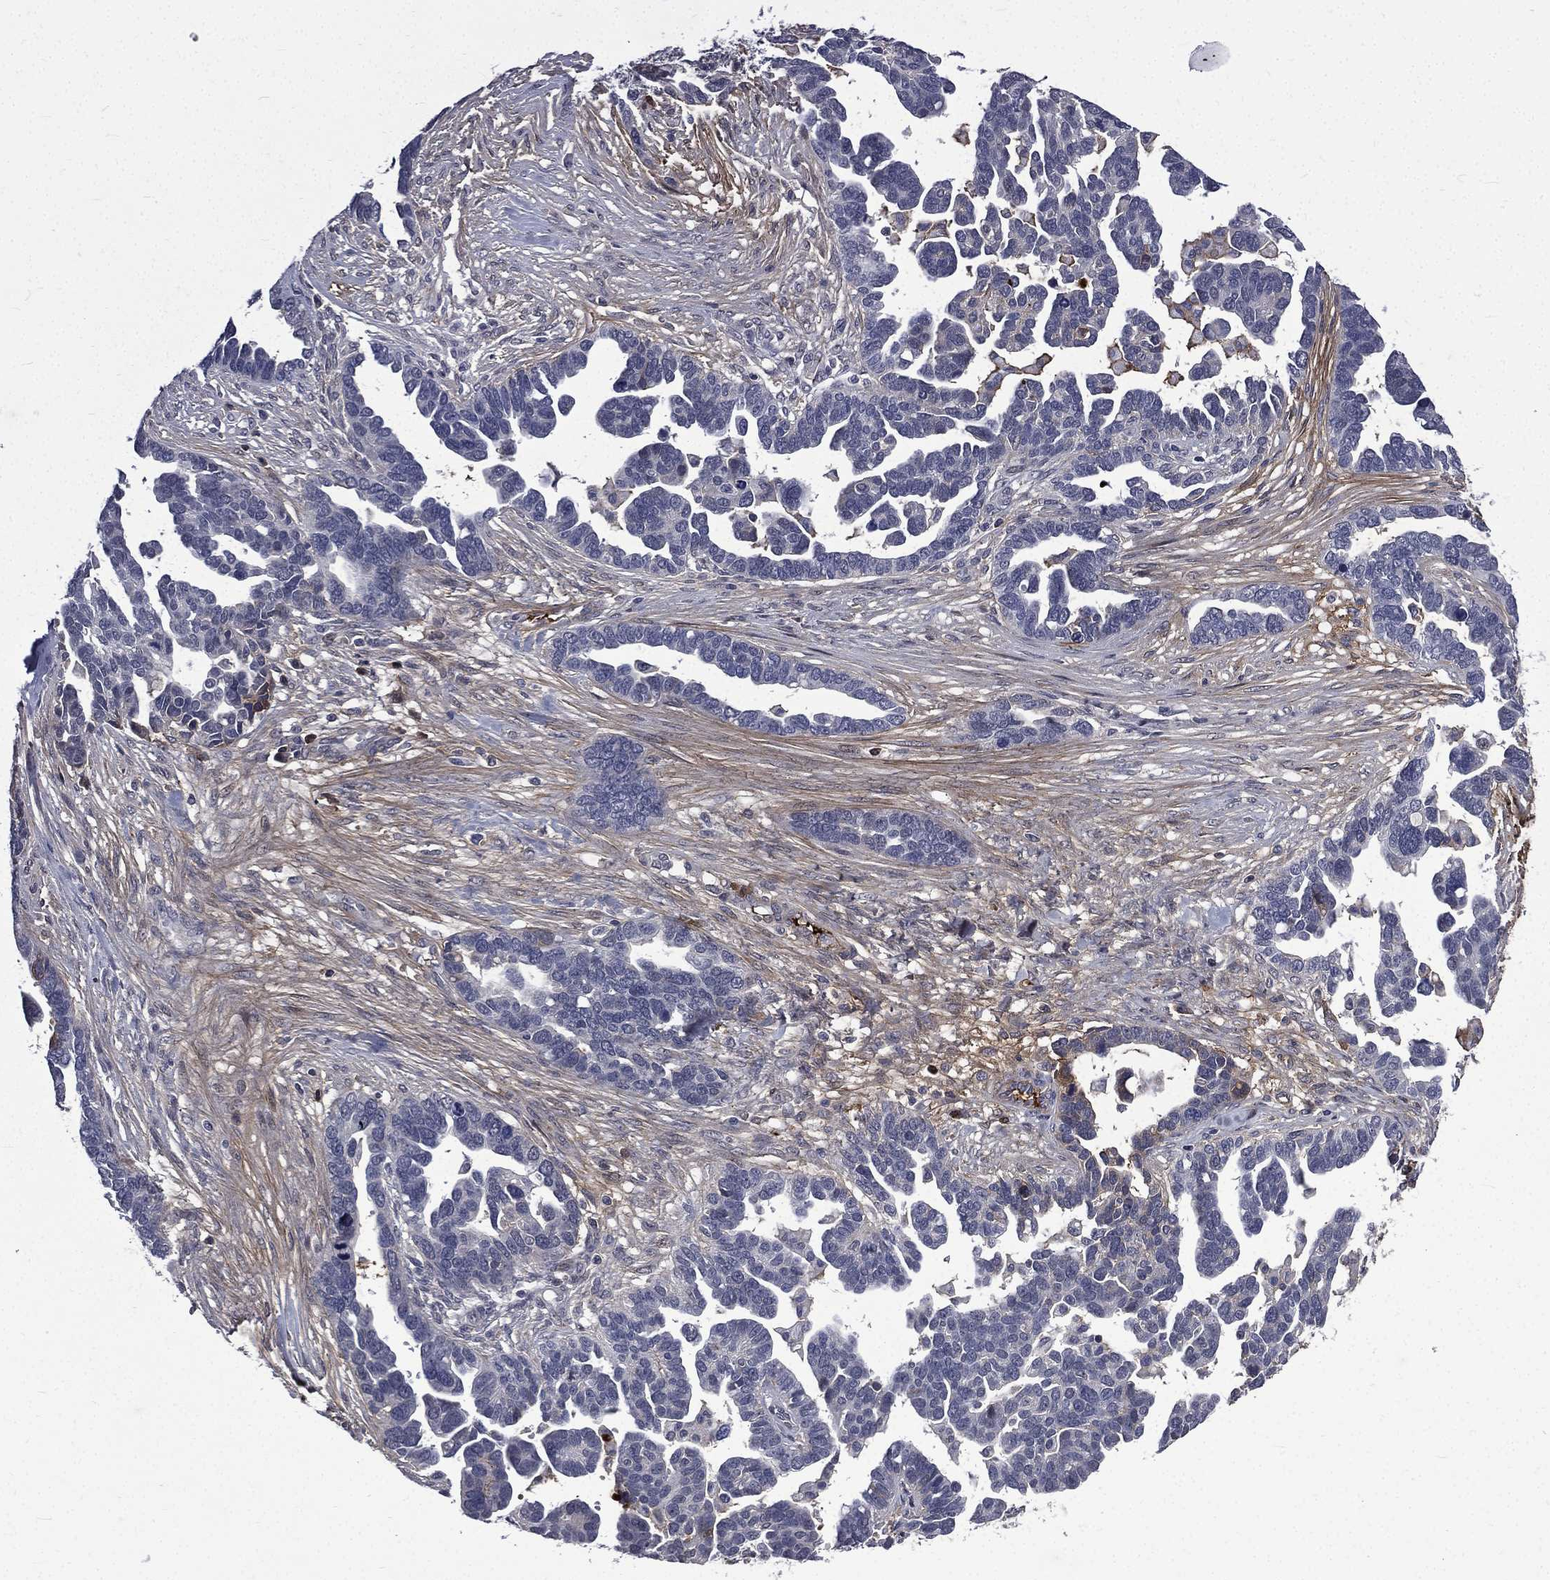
{"staining": {"intensity": "negative", "quantity": "none", "location": "none"}, "tissue": "ovarian cancer", "cell_type": "Tumor cells", "image_type": "cancer", "snomed": [{"axis": "morphology", "description": "Cystadenocarcinoma, serous, NOS"}, {"axis": "topography", "description": "Ovary"}], "caption": "Human ovarian serous cystadenocarcinoma stained for a protein using immunohistochemistry (IHC) demonstrates no staining in tumor cells.", "gene": "FGG", "patient": {"sex": "female", "age": 54}}